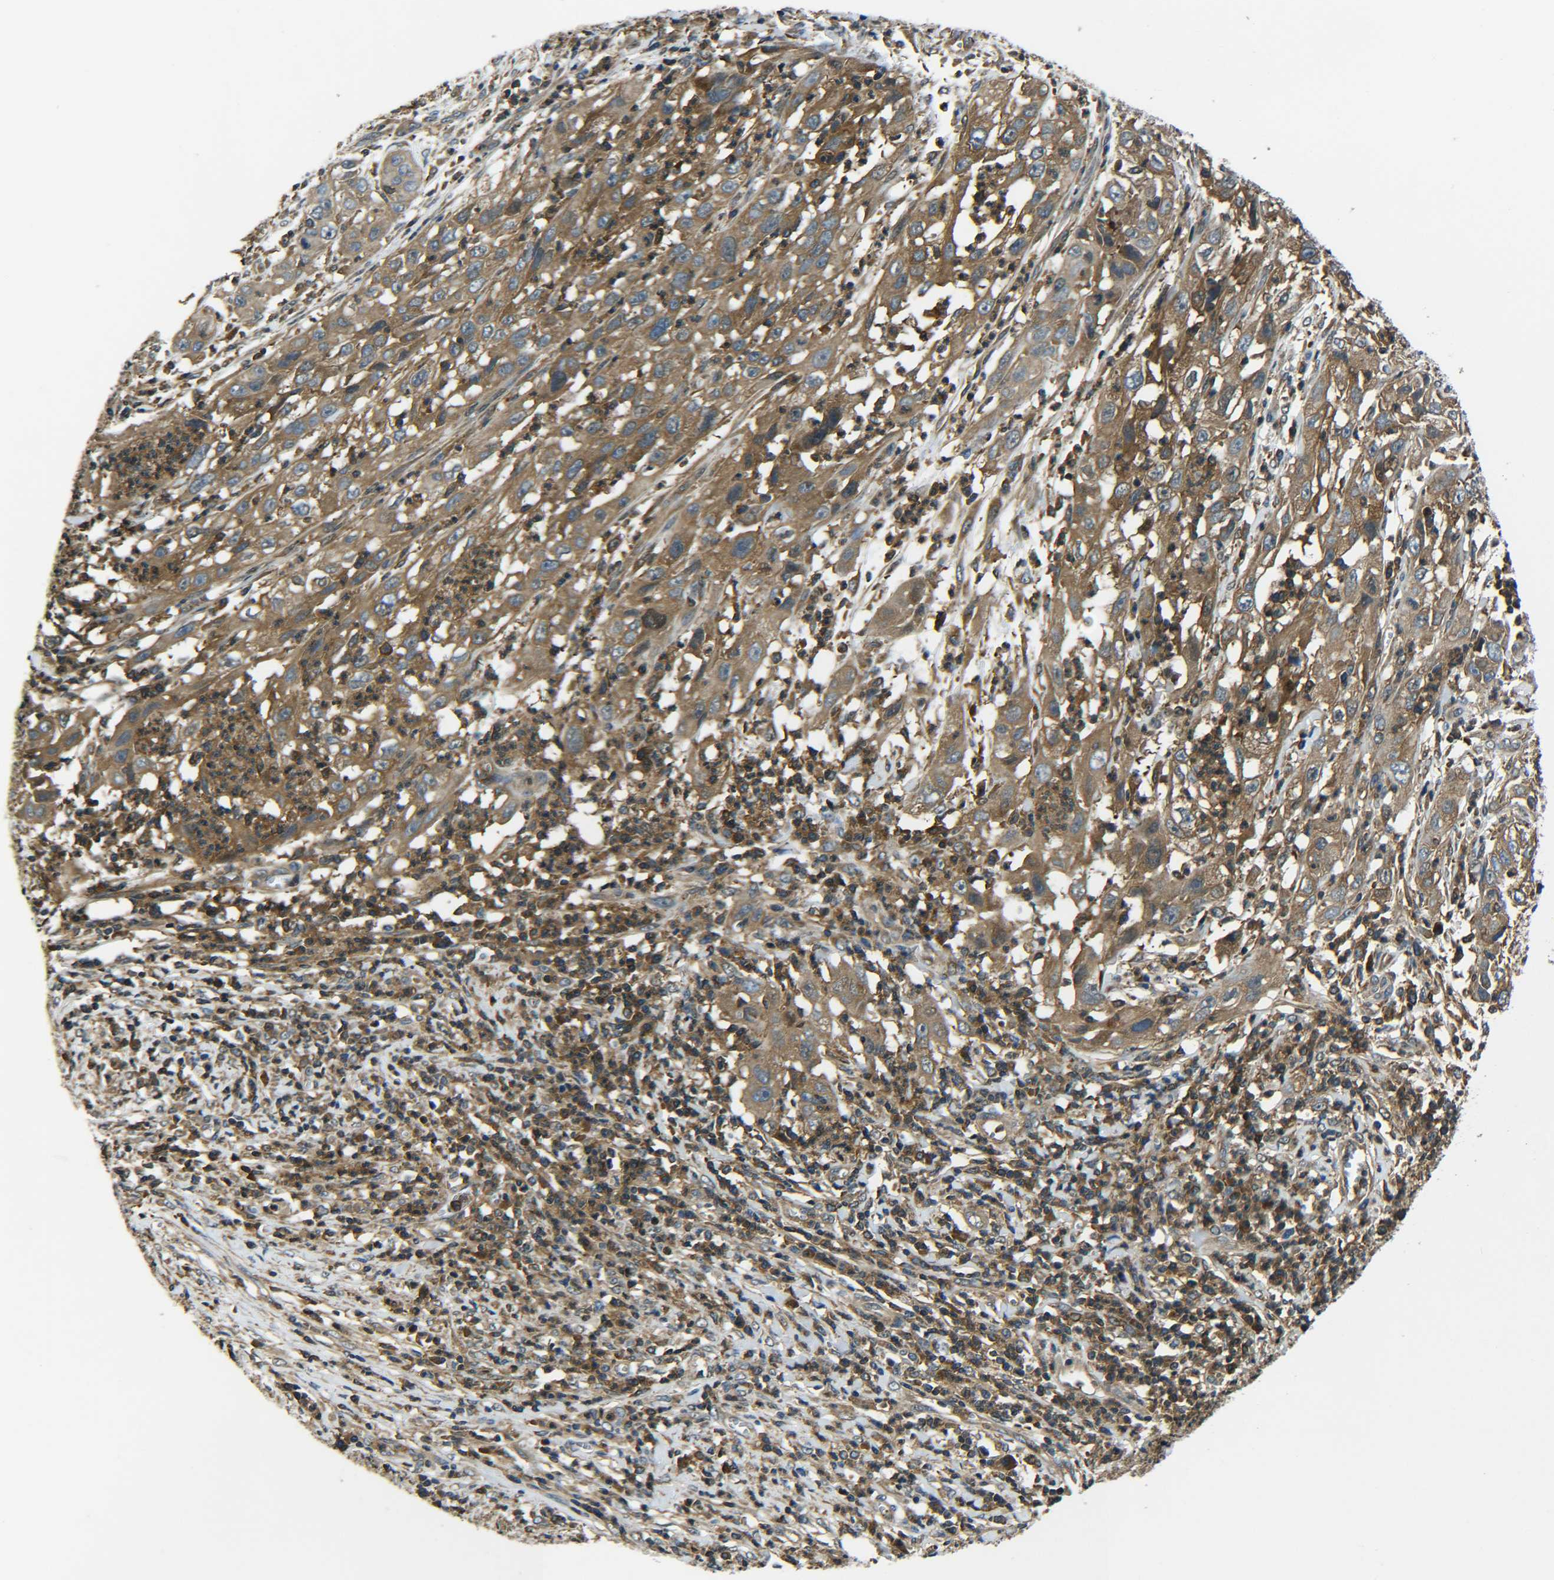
{"staining": {"intensity": "moderate", "quantity": ">75%", "location": "cytoplasmic/membranous"}, "tissue": "cervical cancer", "cell_type": "Tumor cells", "image_type": "cancer", "snomed": [{"axis": "morphology", "description": "Squamous cell carcinoma, NOS"}, {"axis": "topography", "description": "Cervix"}], "caption": "Immunohistochemistry (IHC) of human squamous cell carcinoma (cervical) shows medium levels of moderate cytoplasmic/membranous expression in approximately >75% of tumor cells.", "gene": "PREB", "patient": {"sex": "female", "age": 32}}